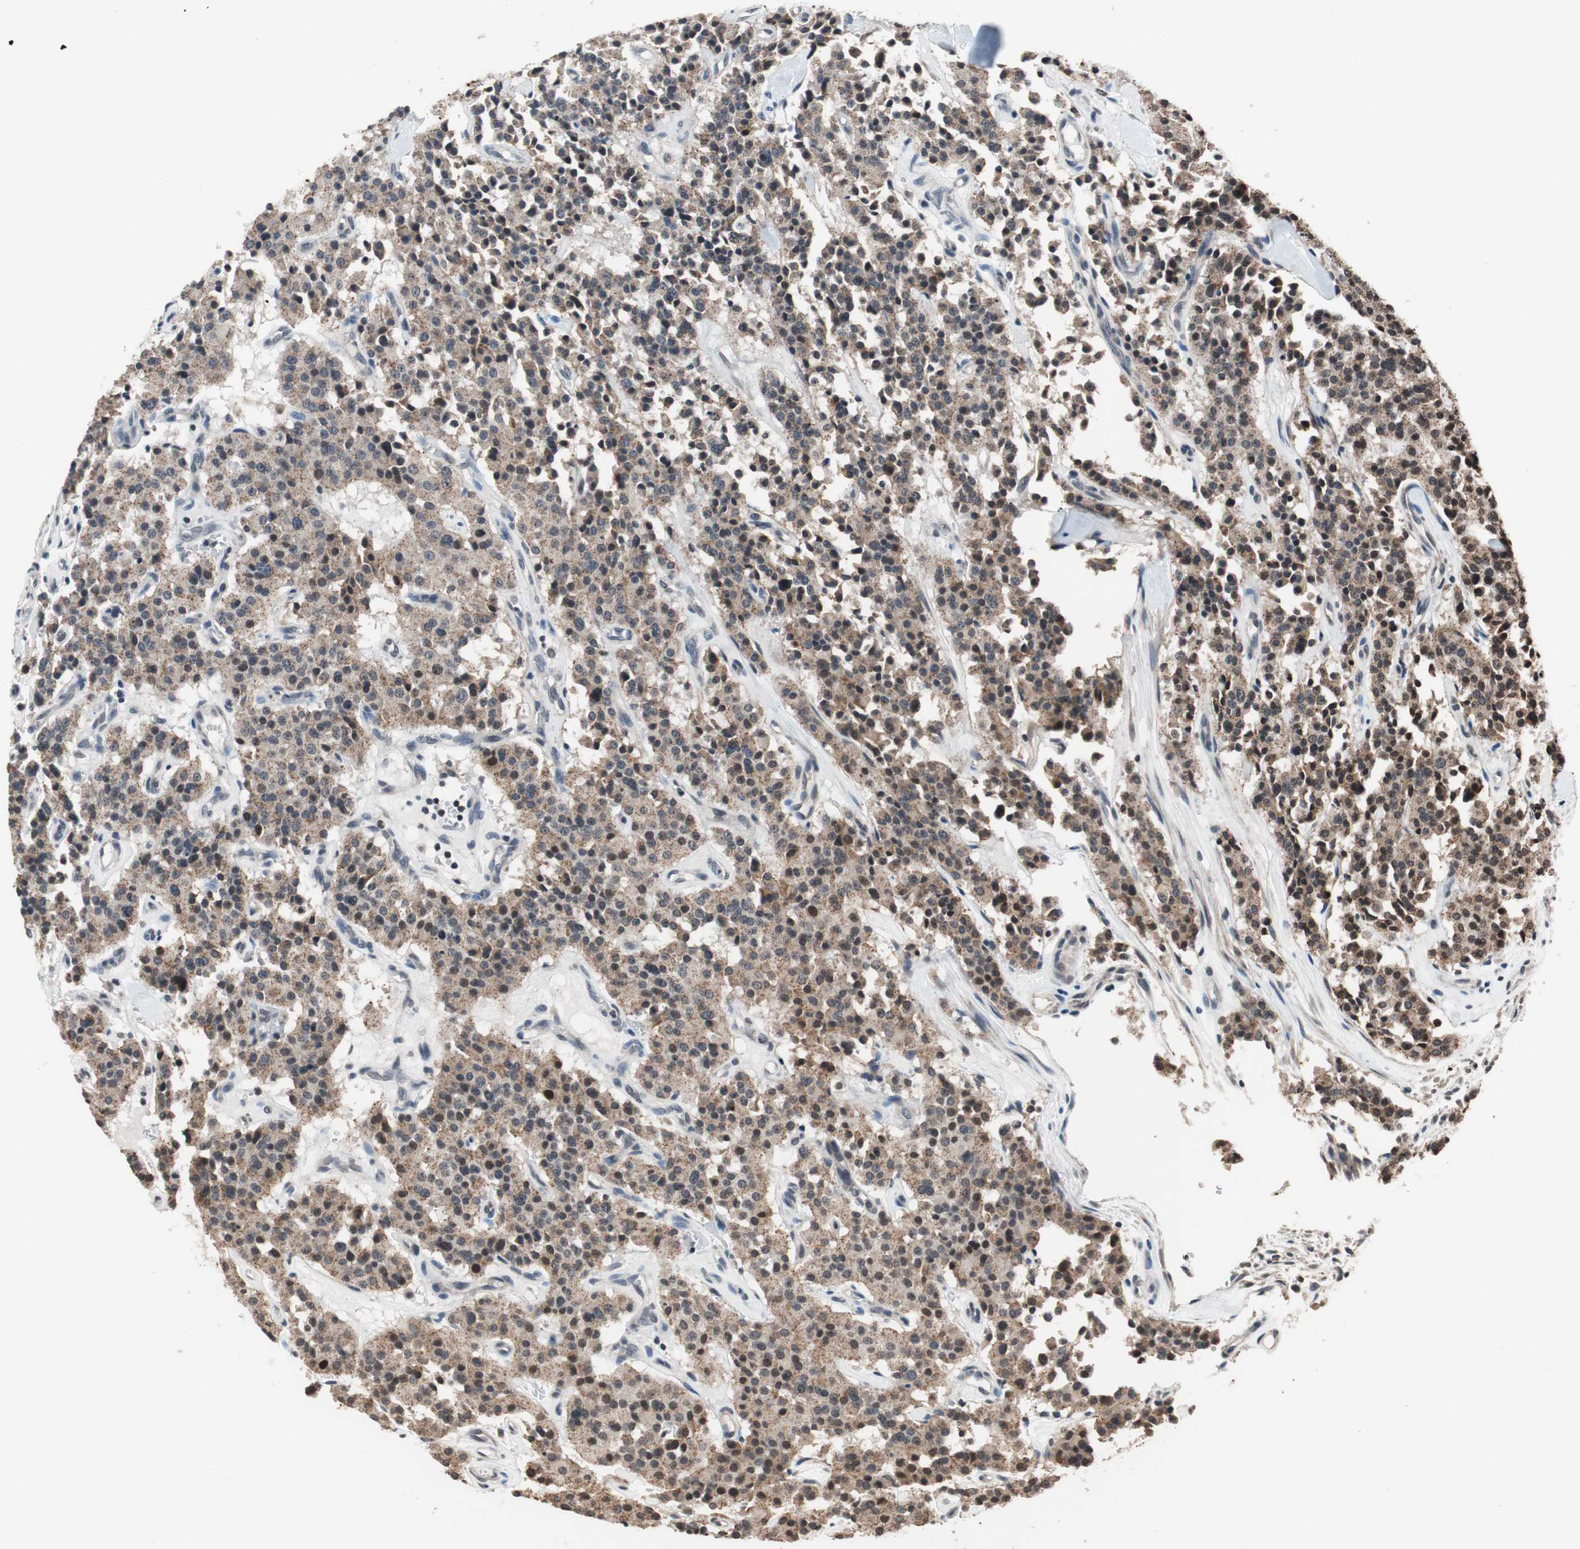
{"staining": {"intensity": "weak", "quantity": ">75%", "location": "cytoplasmic/membranous"}, "tissue": "carcinoid", "cell_type": "Tumor cells", "image_type": "cancer", "snomed": [{"axis": "morphology", "description": "Carcinoid, malignant, NOS"}, {"axis": "topography", "description": "Lung"}], "caption": "Protein analysis of carcinoid tissue reveals weak cytoplasmic/membranous positivity in about >75% of tumor cells. (brown staining indicates protein expression, while blue staining denotes nuclei).", "gene": "RFC1", "patient": {"sex": "male", "age": 30}}